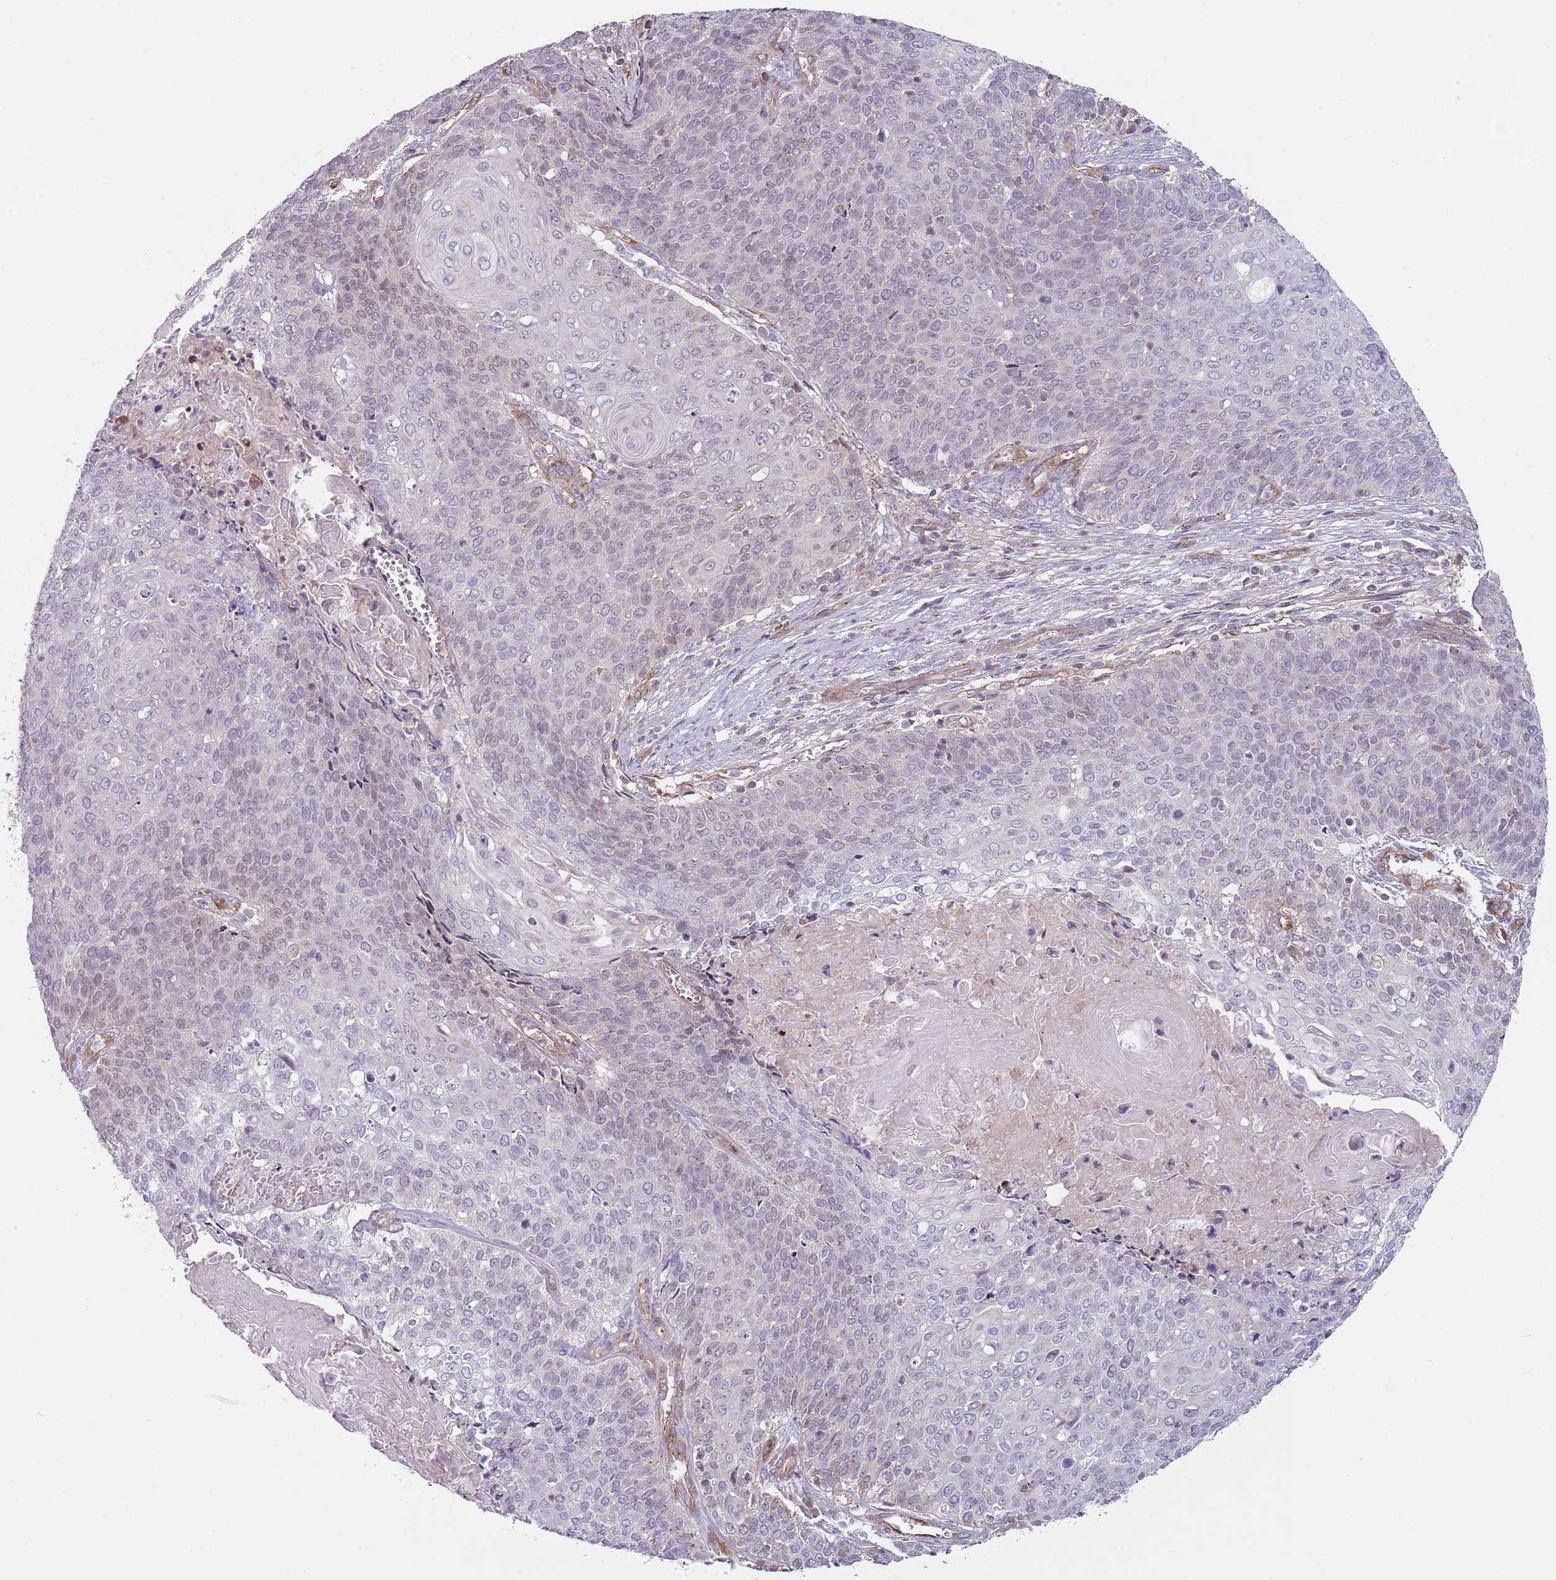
{"staining": {"intensity": "negative", "quantity": "none", "location": "none"}, "tissue": "cervical cancer", "cell_type": "Tumor cells", "image_type": "cancer", "snomed": [{"axis": "morphology", "description": "Squamous cell carcinoma, NOS"}, {"axis": "topography", "description": "Cervix"}], "caption": "An immunohistochemistry (IHC) histopathology image of cervical cancer (squamous cell carcinoma) is shown. There is no staining in tumor cells of cervical cancer (squamous cell carcinoma).", "gene": "GNAI3", "patient": {"sex": "female", "age": 39}}